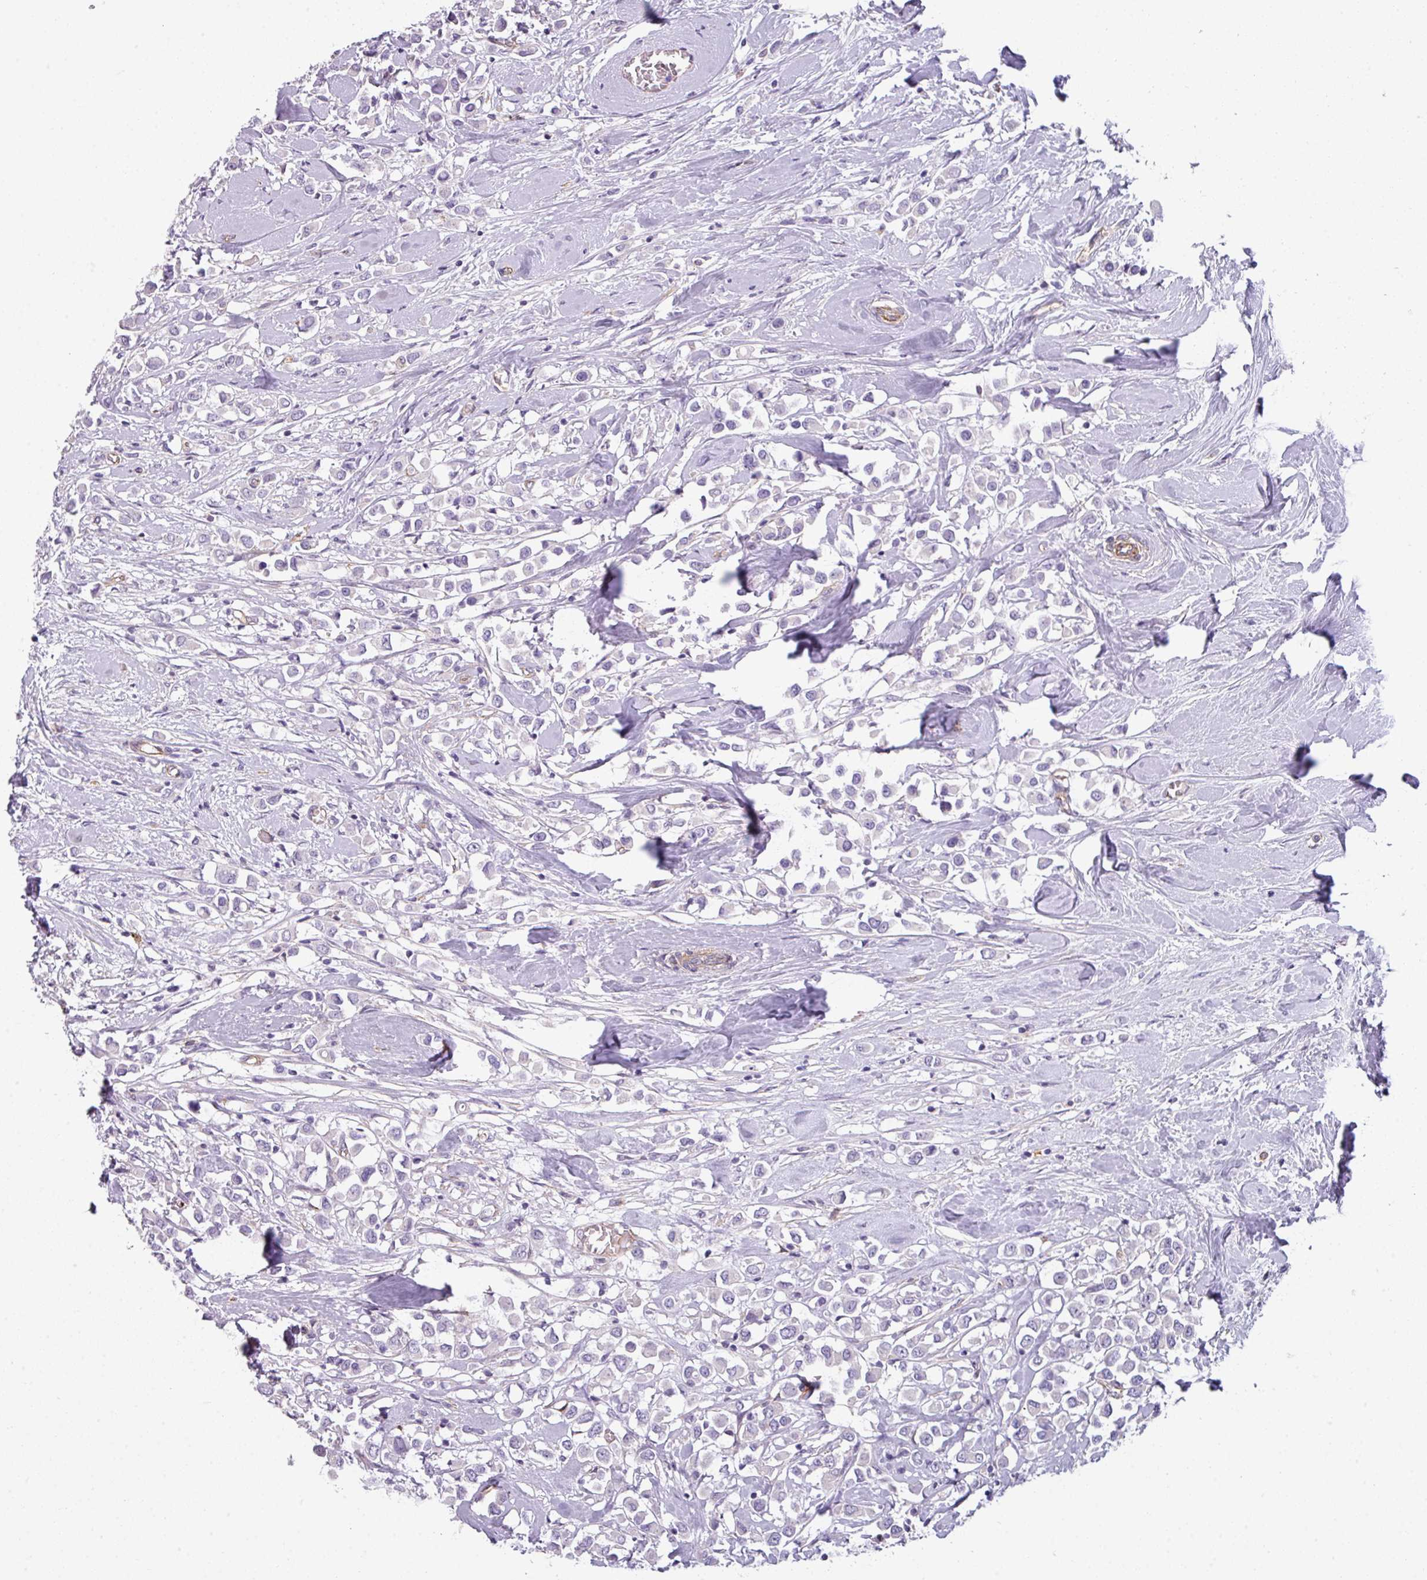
{"staining": {"intensity": "negative", "quantity": "none", "location": "none"}, "tissue": "breast cancer", "cell_type": "Tumor cells", "image_type": "cancer", "snomed": [{"axis": "morphology", "description": "Duct carcinoma"}, {"axis": "topography", "description": "Breast"}], "caption": "The immunohistochemistry (IHC) histopathology image has no significant staining in tumor cells of breast cancer tissue.", "gene": "BUD23", "patient": {"sex": "female", "age": 61}}